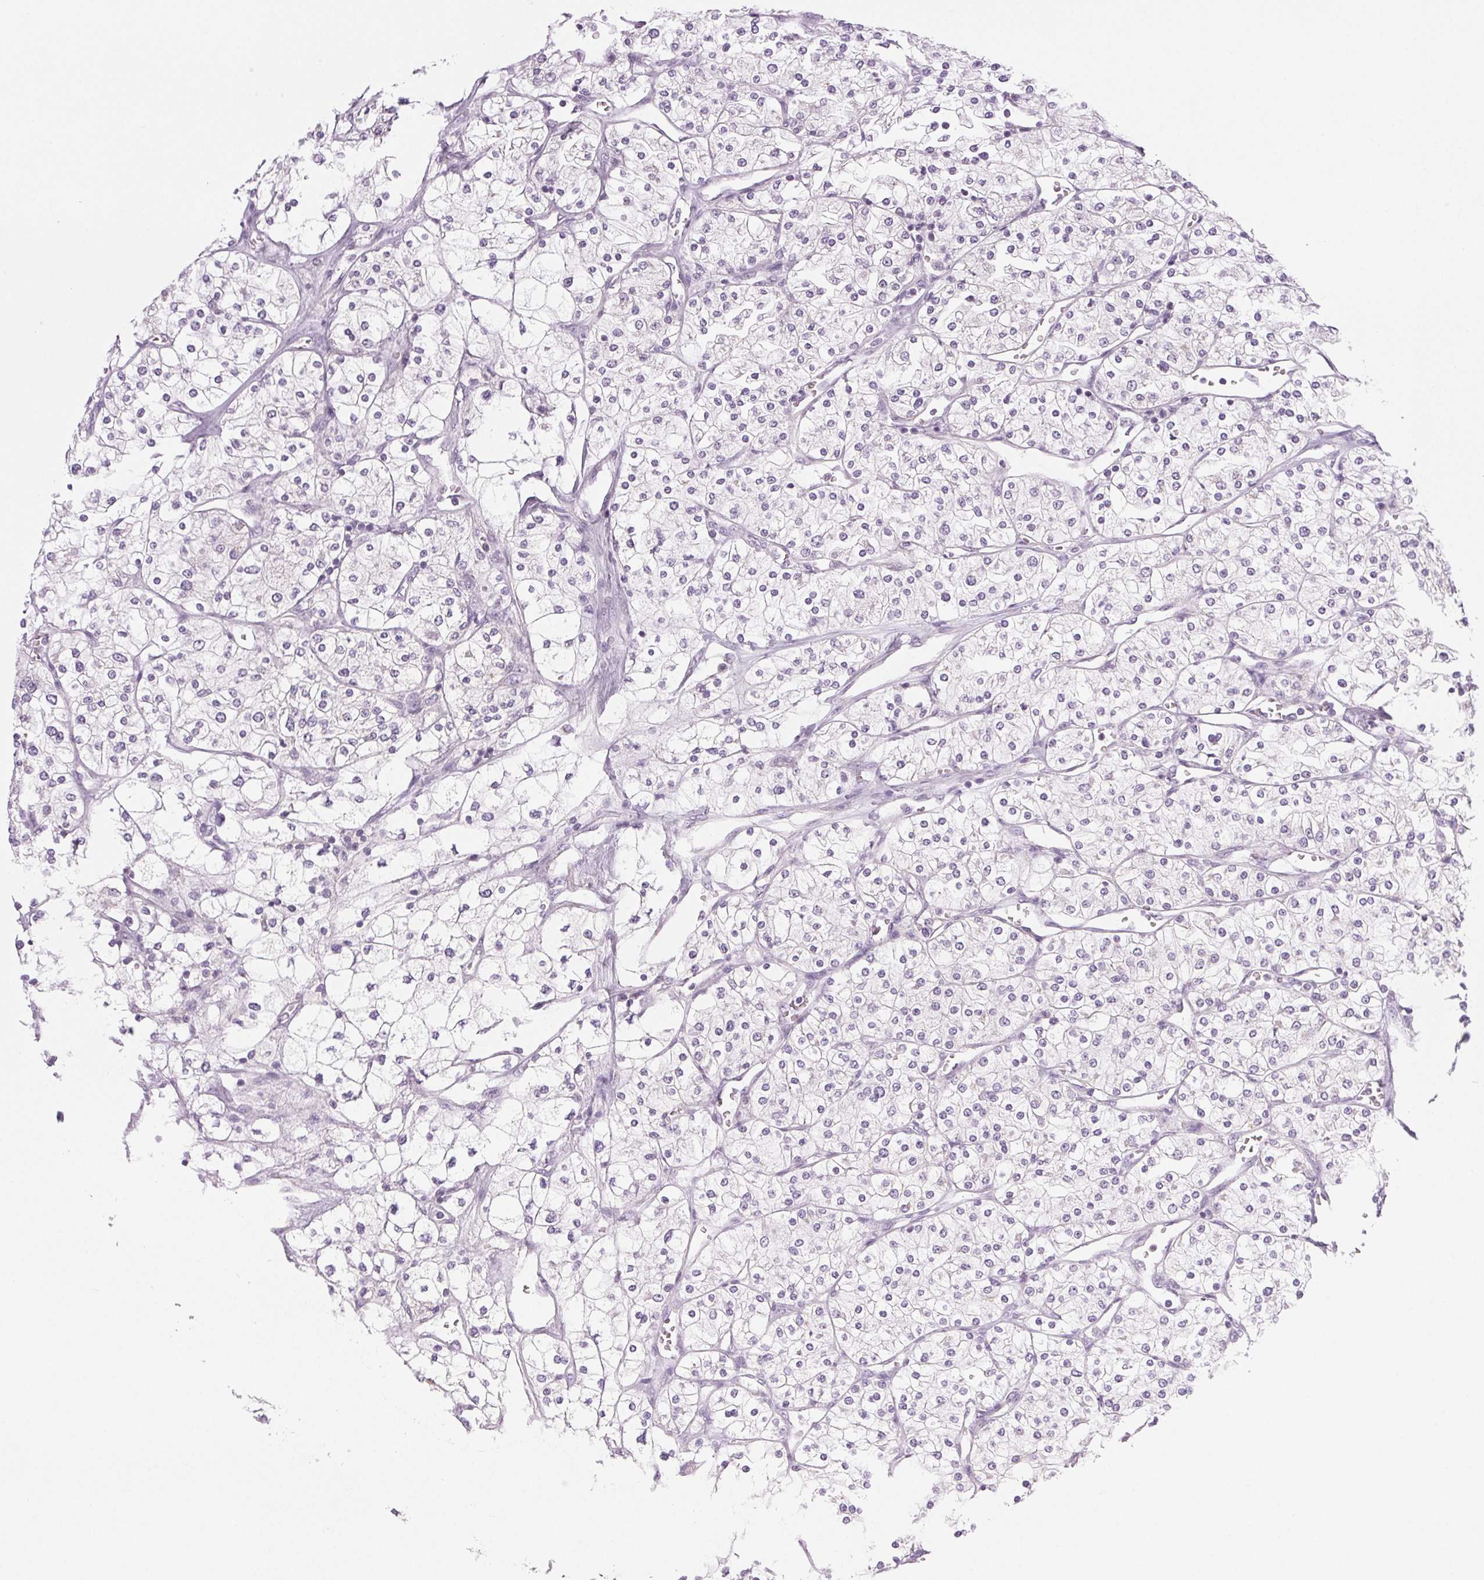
{"staining": {"intensity": "negative", "quantity": "none", "location": "none"}, "tissue": "renal cancer", "cell_type": "Tumor cells", "image_type": "cancer", "snomed": [{"axis": "morphology", "description": "Adenocarcinoma, NOS"}, {"axis": "topography", "description": "Kidney"}], "caption": "This is a histopathology image of IHC staining of renal cancer, which shows no positivity in tumor cells. (IHC, brightfield microscopy, high magnification).", "gene": "COL7A1", "patient": {"sex": "male", "age": 80}}